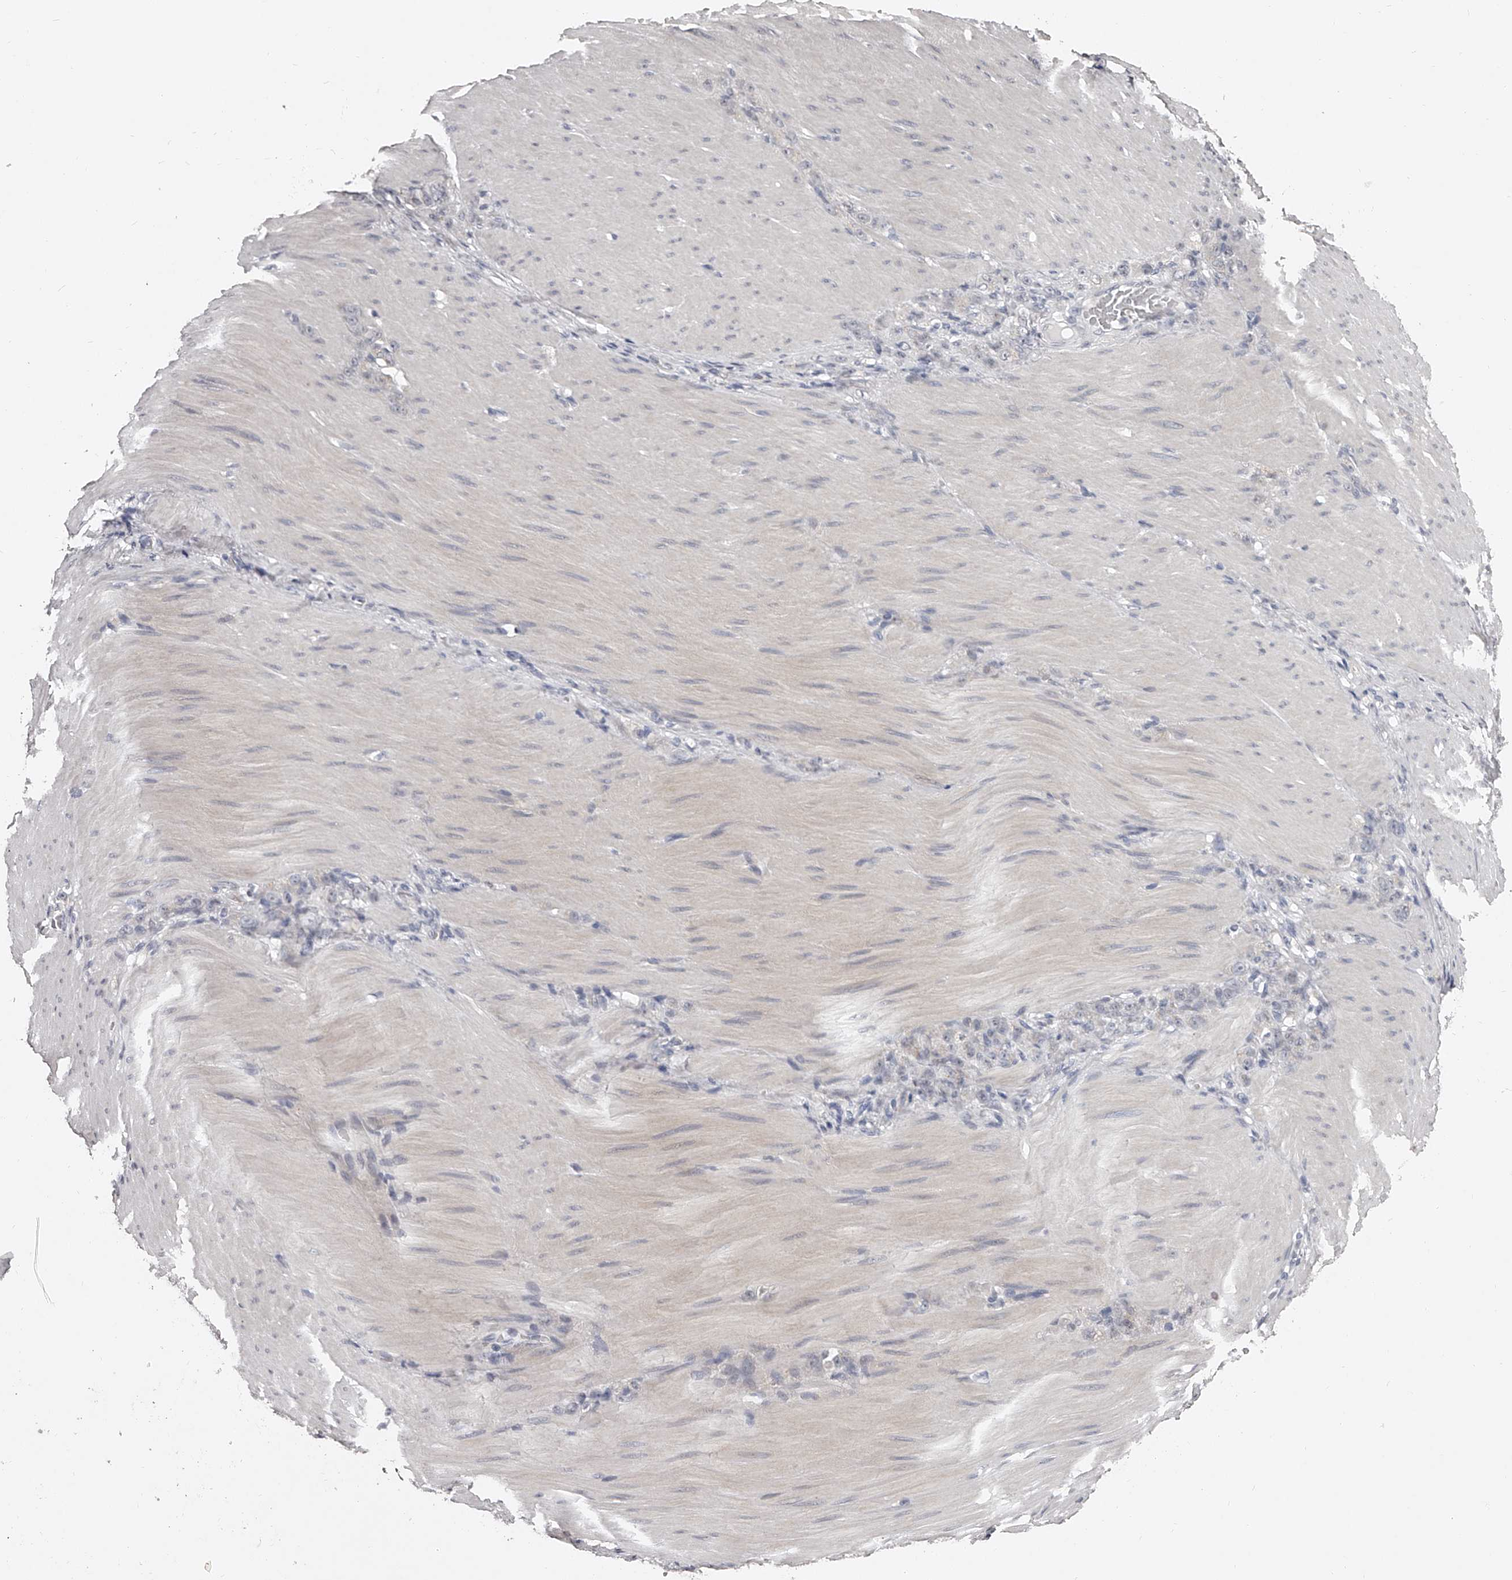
{"staining": {"intensity": "negative", "quantity": "none", "location": "none"}, "tissue": "stomach cancer", "cell_type": "Tumor cells", "image_type": "cancer", "snomed": [{"axis": "morphology", "description": "Normal tissue, NOS"}, {"axis": "morphology", "description": "Adenocarcinoma, NOS"}, {"axis": "topography", "description": "Stomach"}], "caption": "Immunohistochemical staining of adenocarcinoma (stomach) reveals no significant expression in tumor cells. (Stains: DAB immunohistochemistry (IHC) with hematoxylin counter stain, Microscopy: brightfield microscopy at high magnification).", "gene": "NT5DC1", "patient": {"sex": "male", "age": 82}}